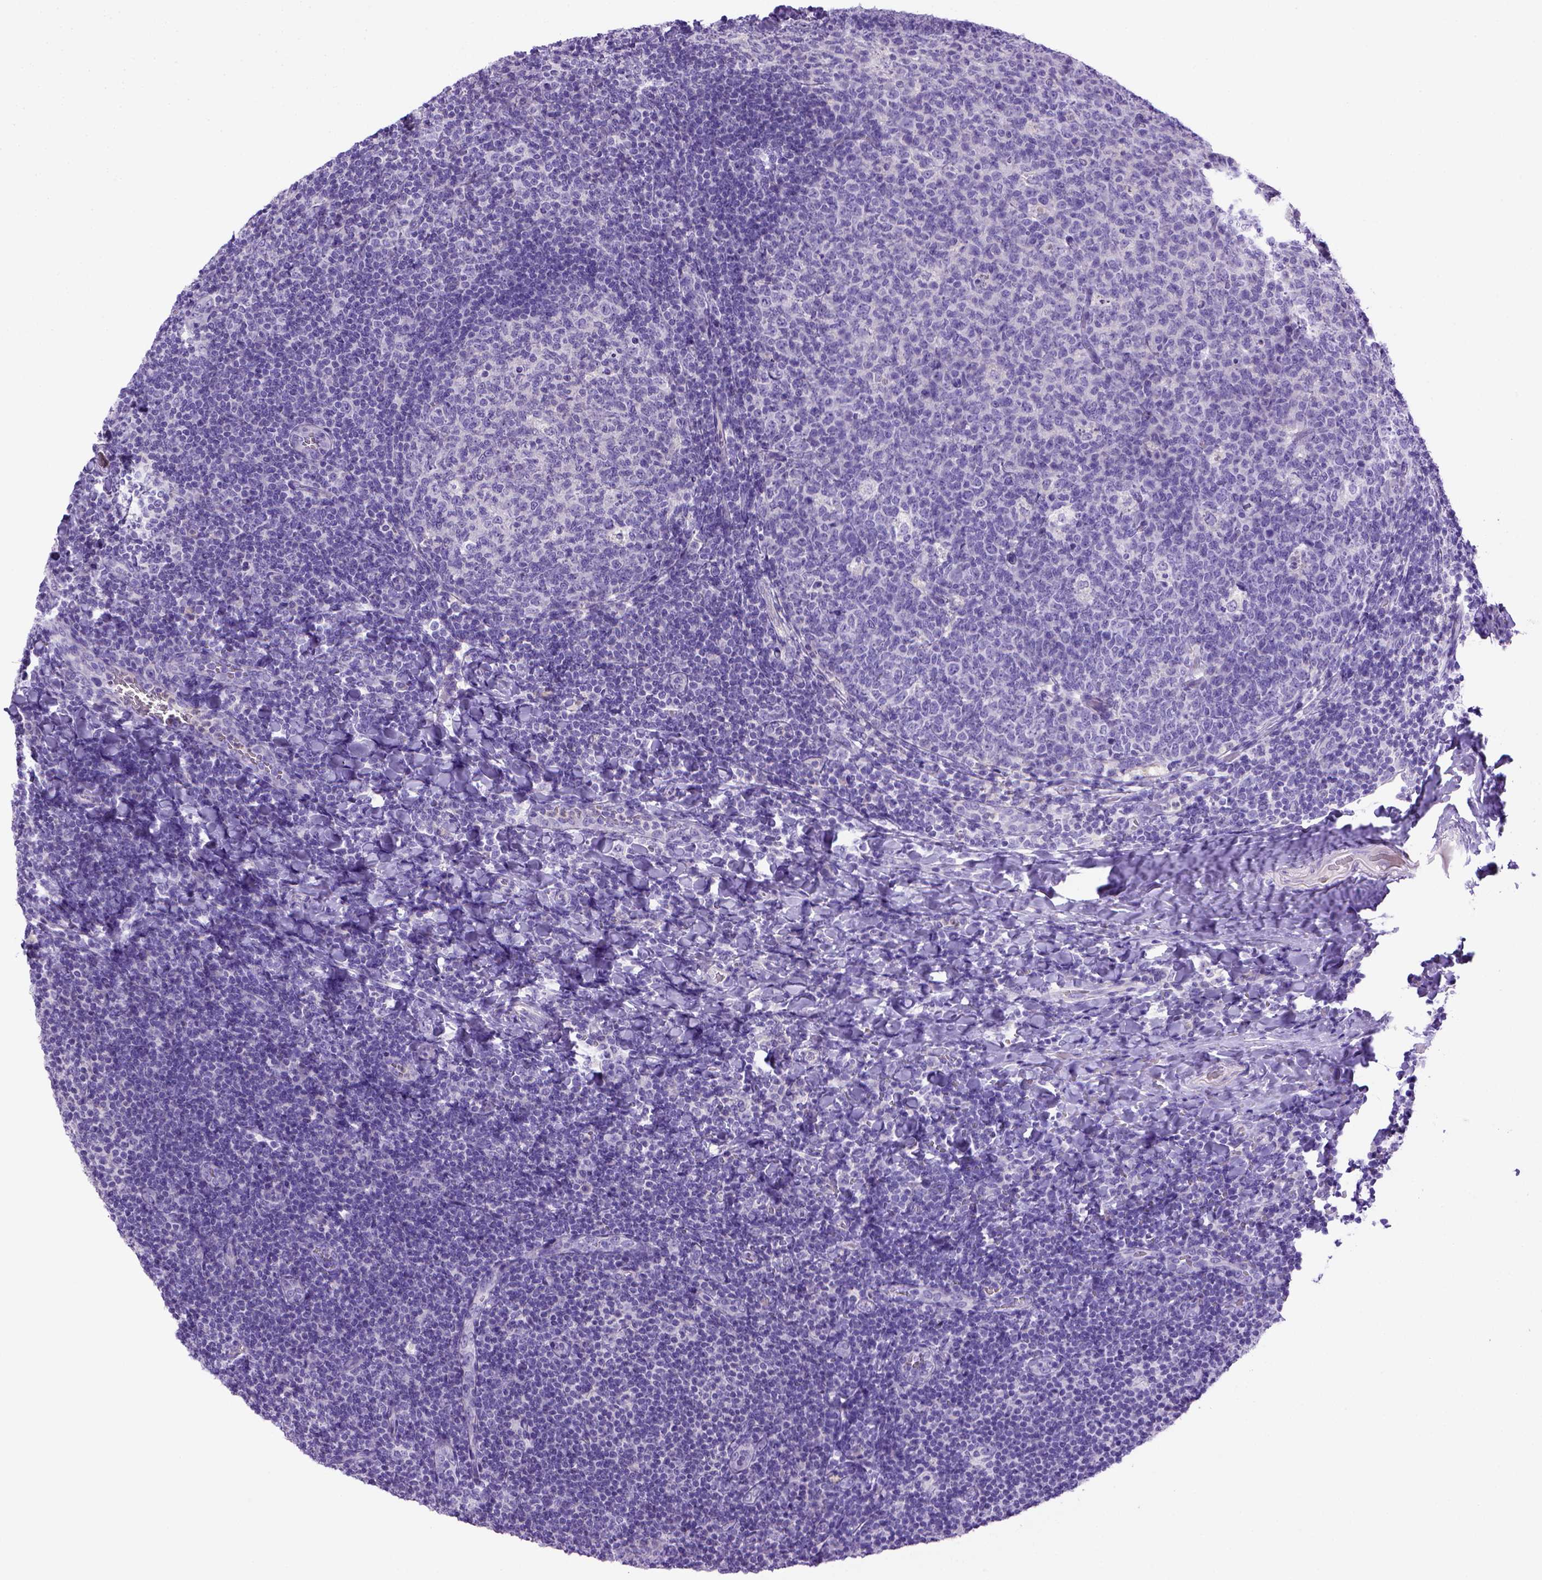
{"staining": {"intensity": "negative", "quantity": "none", "location": "none"}, "tissue": "tonsil", "cell_type": "Germinal center cells", "image_type": "normal", "snomed": [{"axis": "morphology", "description": "Normal tissue, NOS"}, {"axis": "topography", "description": "Tonsil"}], "caption": "DAB immunohistochemical staining of normal tonsil demonstrates no significant positivity in germinal center cells.", "gene": "BAAT", "patient": {"sex": "male", "age": 17}}